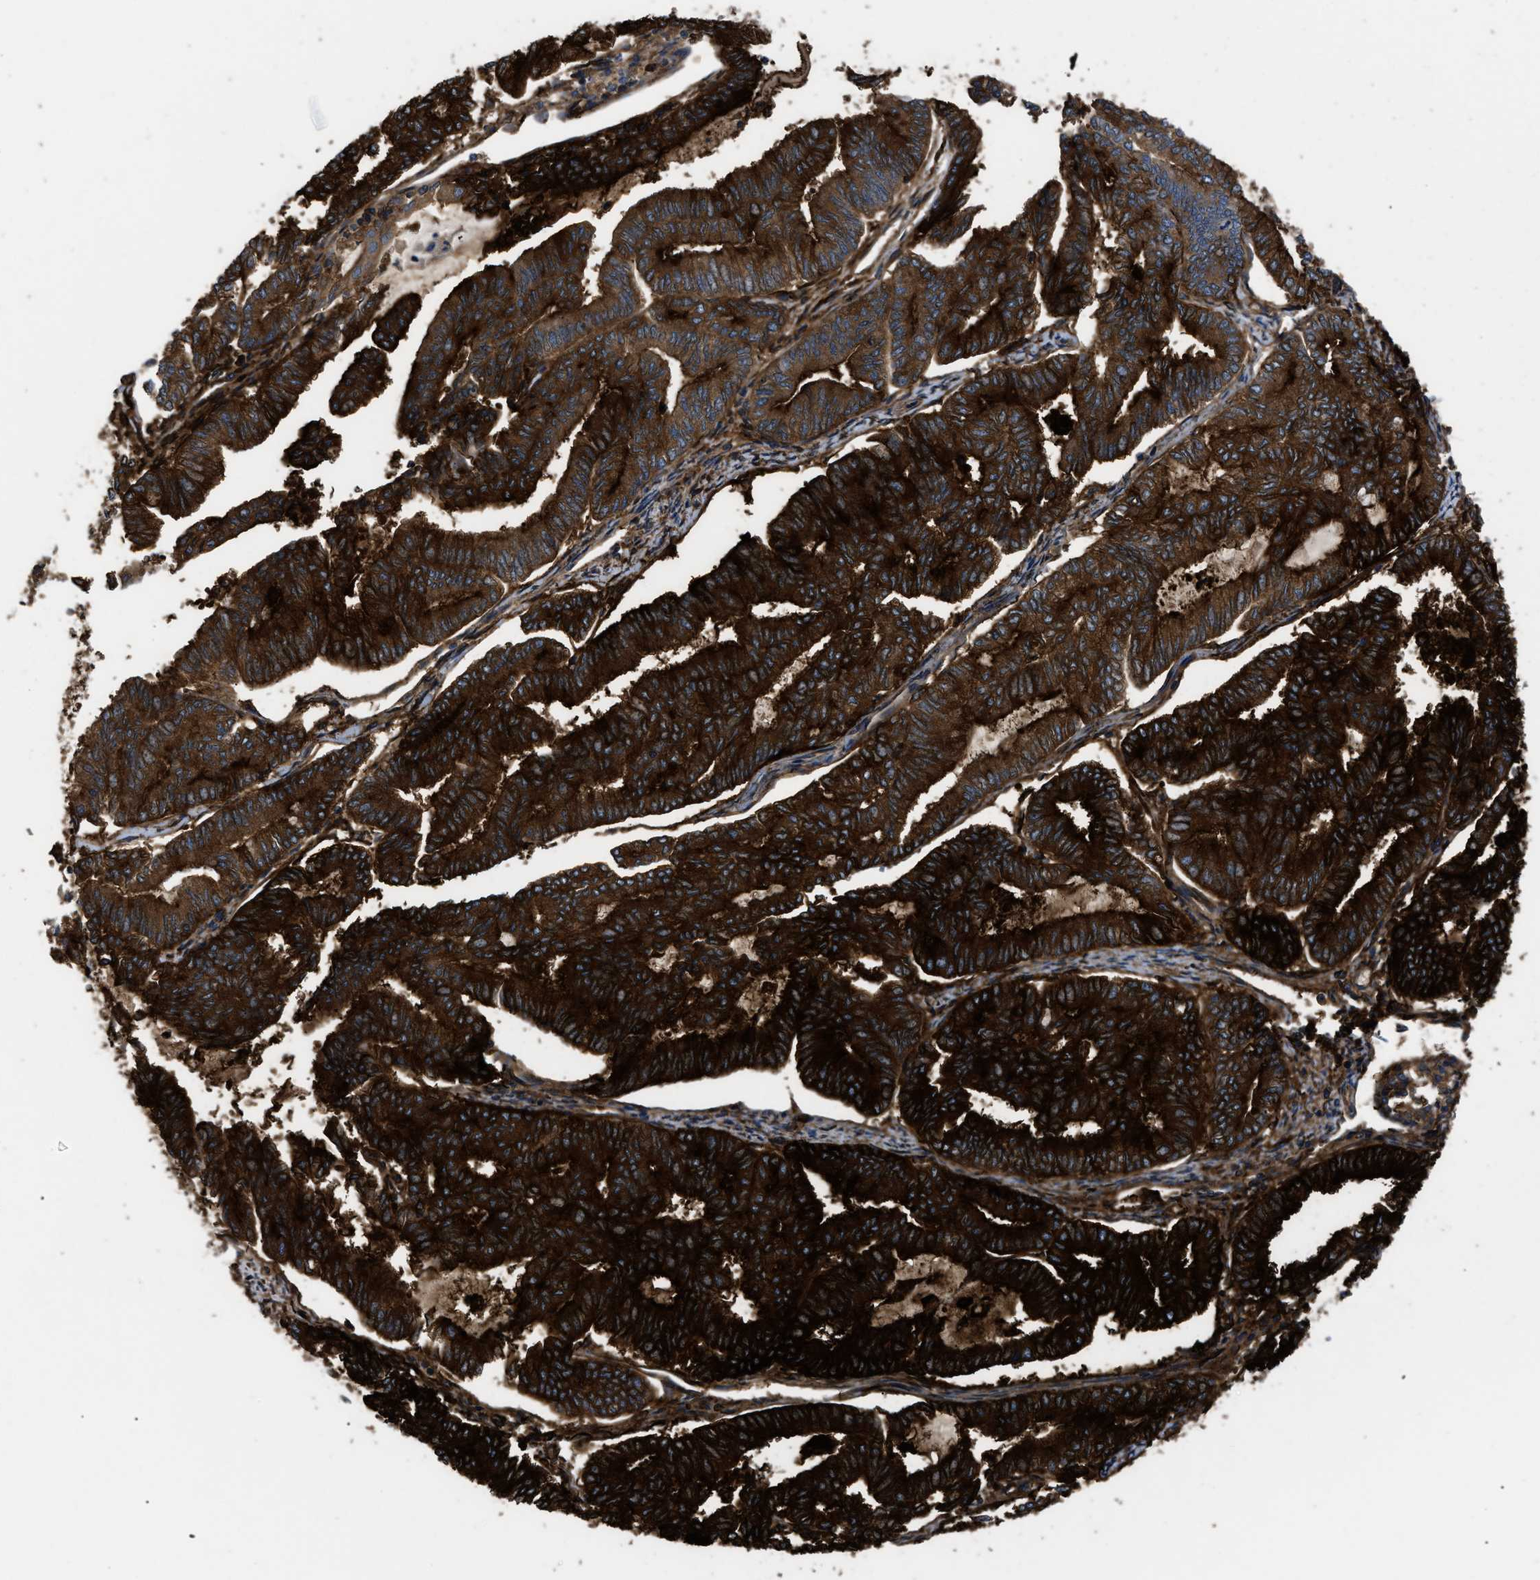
{"staining": {"intensity": "strong", "quantity": ">75%", "location": "cytoplasmic/membranous"}, "tissue": "endometrial cancer", "cell_type": "Tumor cells", "image_type": "cancer", "snomed": [{"axis": "morphology", "description": "Adenocarcinoma, NOS"}, {"axis": "topography", "description": "Endometrium"}], "caption": "This histopathology image displays immunohistochemistry staining of adenocarcinoma (endometrial), with high strong cytoplasmic/membranous positivity in about >75% of tumor cells.", "gene": "NT5E", "patient": {"sex": "female", "age": 79}}